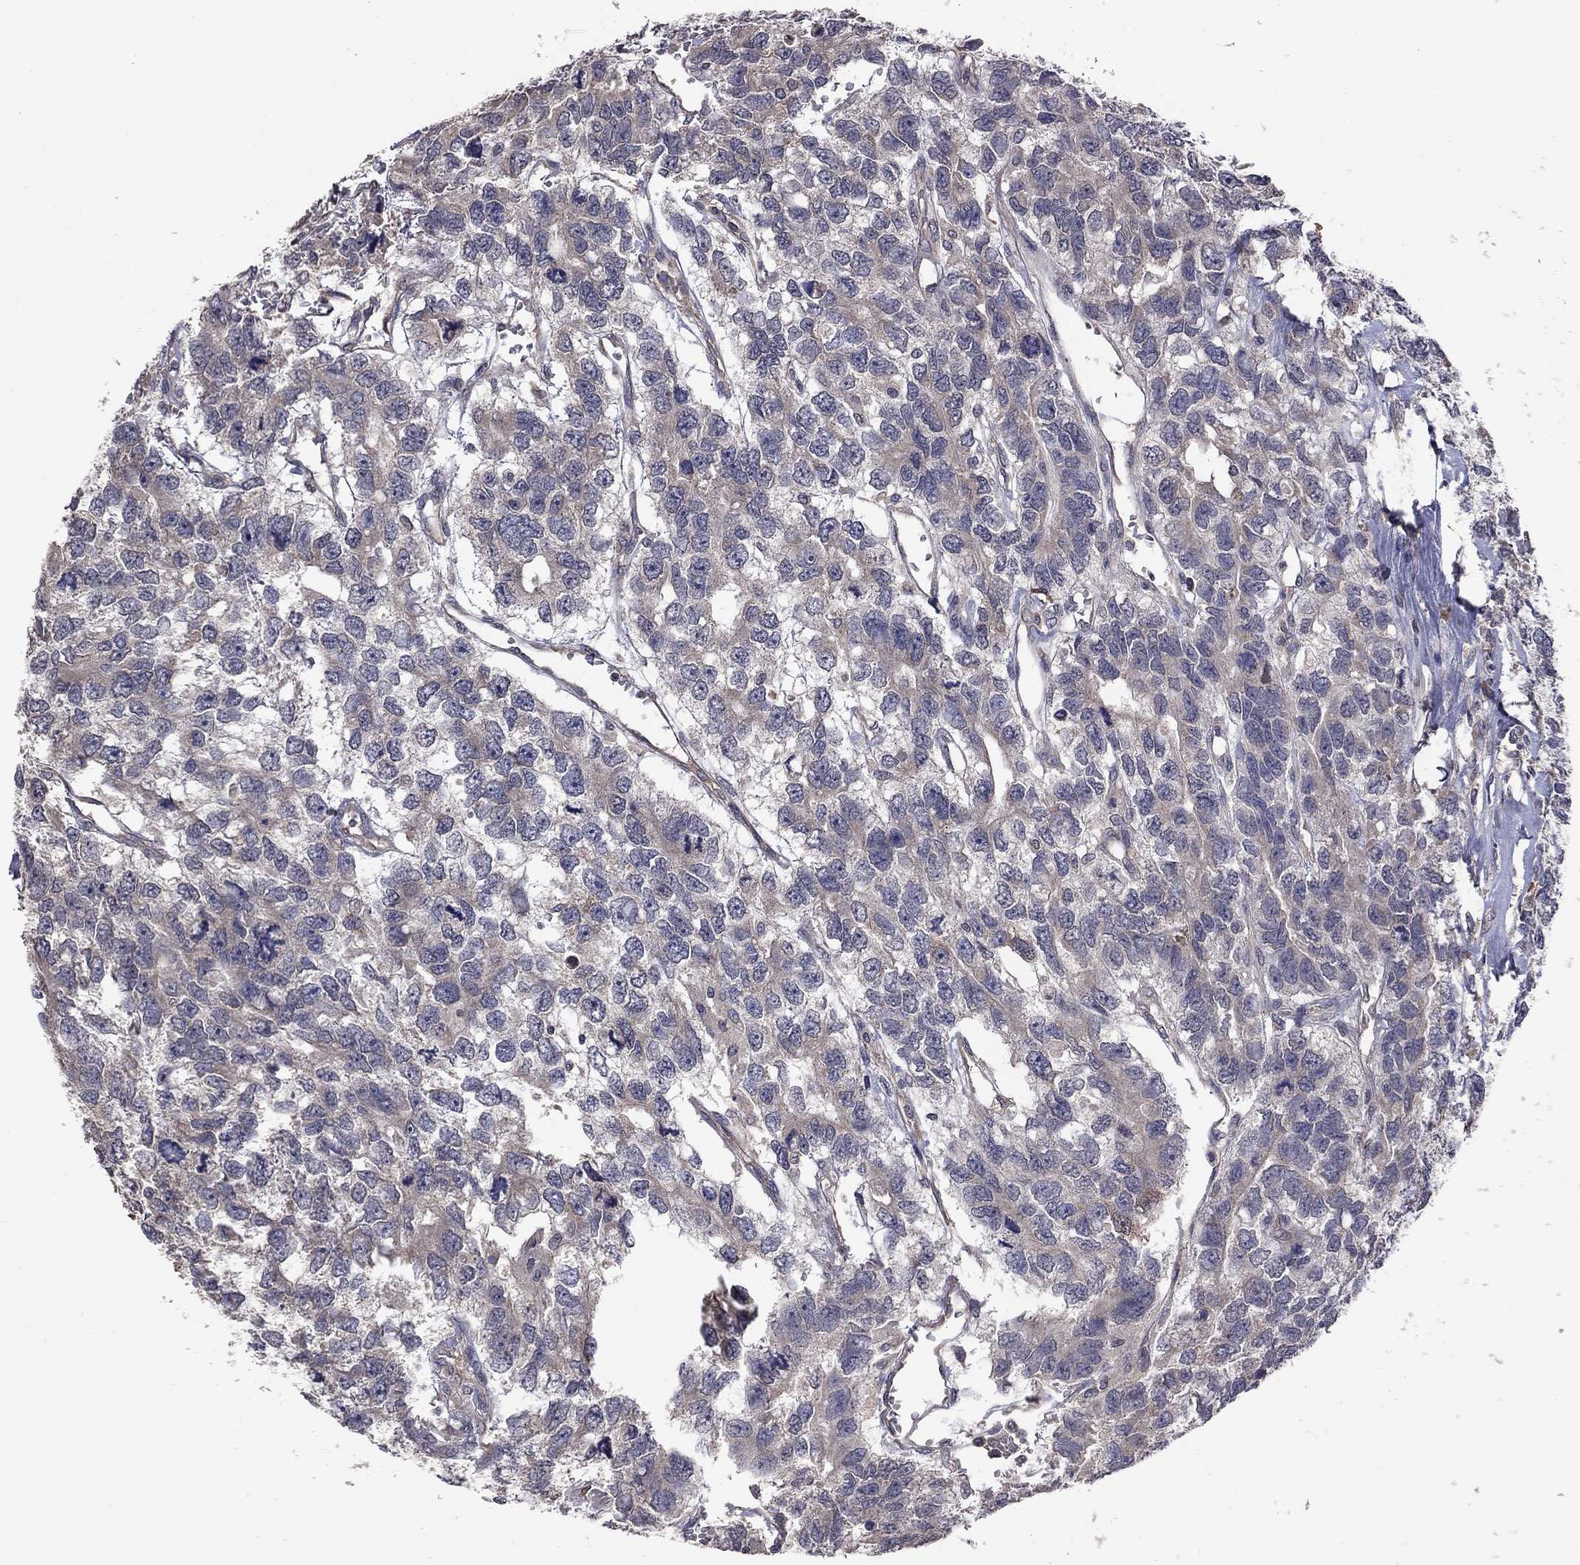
{"staining": {"intensity": "weak", "quantity": "<25%", "location": "cytoplasmic/membranous"}, "tissue": "testis cancer", "cell_type": "Tumor cells", "image_type": "cancer", "snomed": [{"axis": "morphology", "description": "Seminoma, NOS"}, {"axis": "topography", "description": "Testis"}], "caption": "Immunohistochemistry (IHC) image of neoplastic tissue: testis seminoma stained with DAB shows no significant protein expression in tumor cells. (Brightfield microscopy of DAB immunohistochemistry (IHC) at high magnification).", "gene": "TSNARE1", "patient": {"sex": "male", "age": 52}}